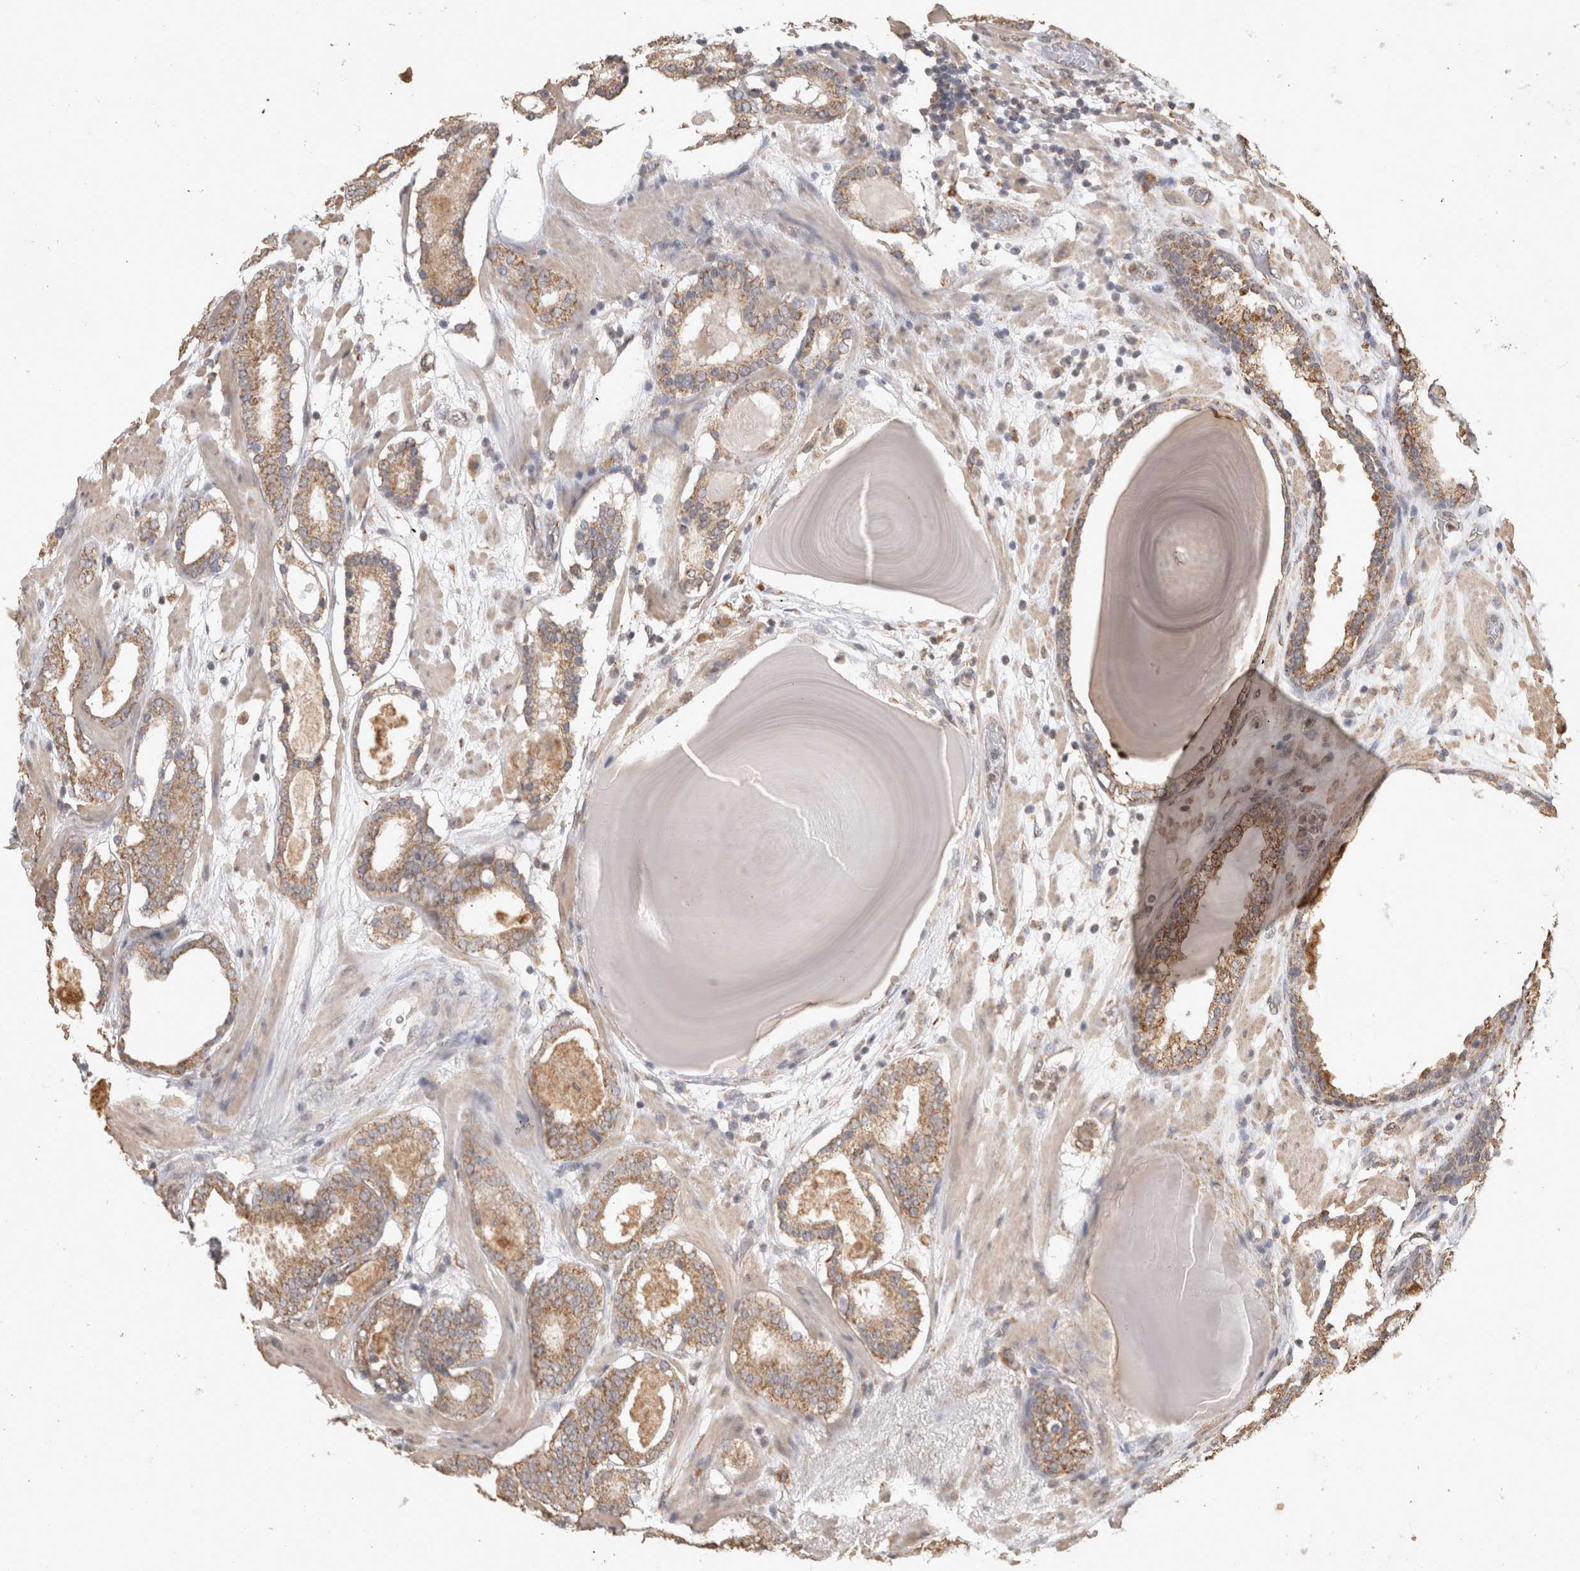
{"staining": {"intensity": "moderate", "quantity": ">75%", "location": "cytoplasmic/membranous"}, "tissue": "prostate cancer", "cell_type": "Tumor cells", "image_type": "cancer", "snomed": [{"axis": "morphology", "description": "Adenocarcinoma, Low grade"}, {"axis": "topography", "description": "Prostate"}], "caption": "High-power microscopy captured an immunohistochemistry (IHC) micrograph of prostate adenocarcinoma (low-grade), revealing moderate cytoplasmic/membranous staining in about >75% of tumor cells. (Stains: DAB in brown, nuclei in blue, Microscopy: brightfield microscopy at high magnification).", "gene": "BNIP3L", "patient": {"sex": "male", "age": 69}}